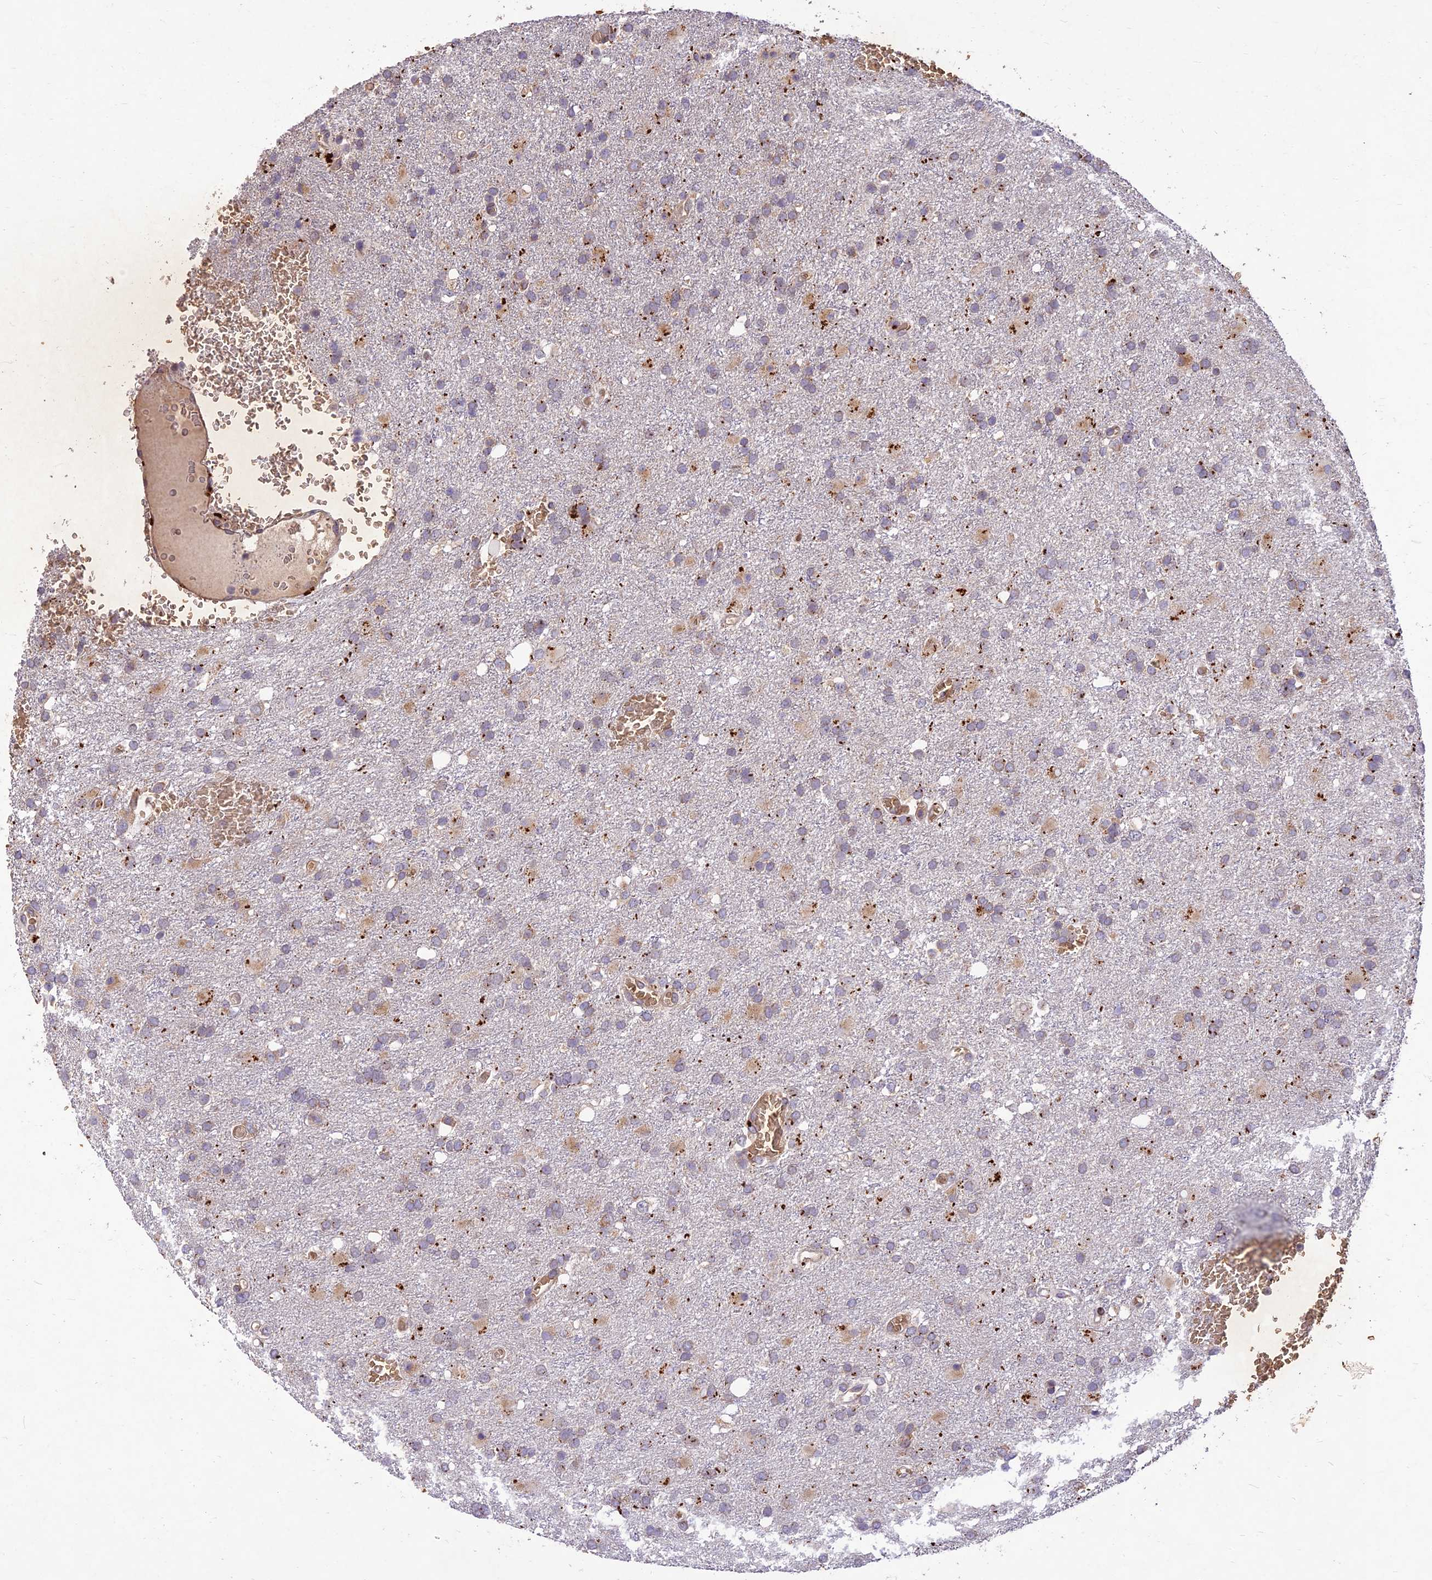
{"staining": {"intensity": "weak", "quantity": "<25%", "location": "cytoplasmic/membranous"}, "tissue": "glioma", "cell_type": "Tumor cells", "image_type": "cancer", "snomed": [{"axis": "morphology", "description": "Glioma, malignant, High grade"}, {"axis": "topography", "description": "Brain"}], "caption": "The IHC micrograph has no significant staining in tumor cells of malignant glioma (high-grade) tissue.", "gene": "PPP1R11", "patient": {"sex": "female", "age": 74}}